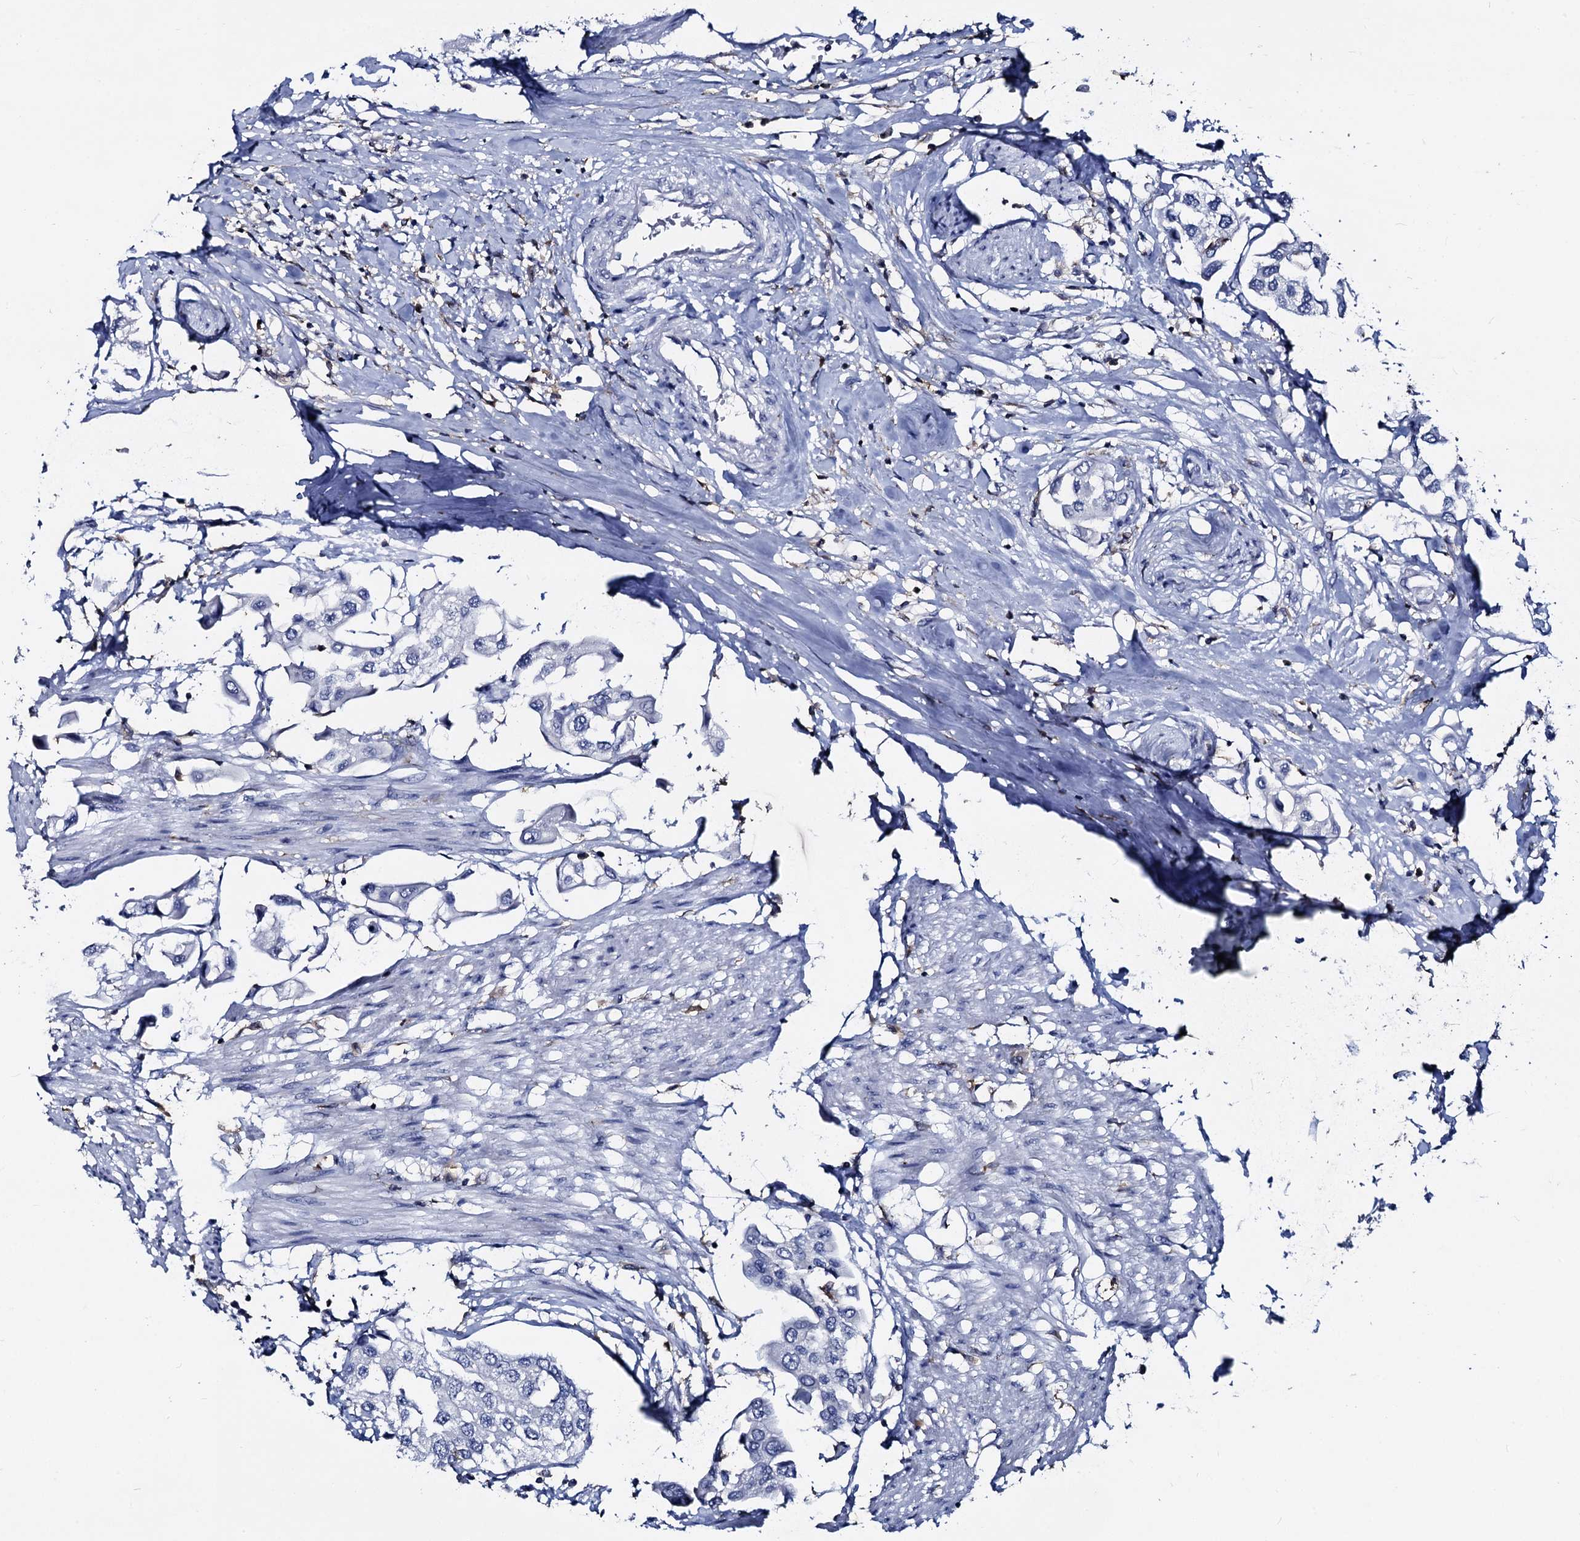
{"staining": {"intensity": "negative", "quantity": "none", "location": "none"}, "tissue": "urothelial cancer", "cell_type": "Tumor cells", "image_type": "cancer", "snomed": [{"axis": "morphology", "description": "Urothelial carcinoma, High grade"}, {"axis": "topography", "description": "Urinary bladder"}], "caption": "Immunohistochemistry of high-grade urothelial carcinoma exhibits no staining in tumor cells. The staining was performed using DAB (3,3'-diaminobenzidine) to visualize the protein expression in brown, while the nuclei were stained in blue with hematoxylin (Magnification: 20x).", "gene": "RHOG", "patient": {"sex": "male", "age": 64}}